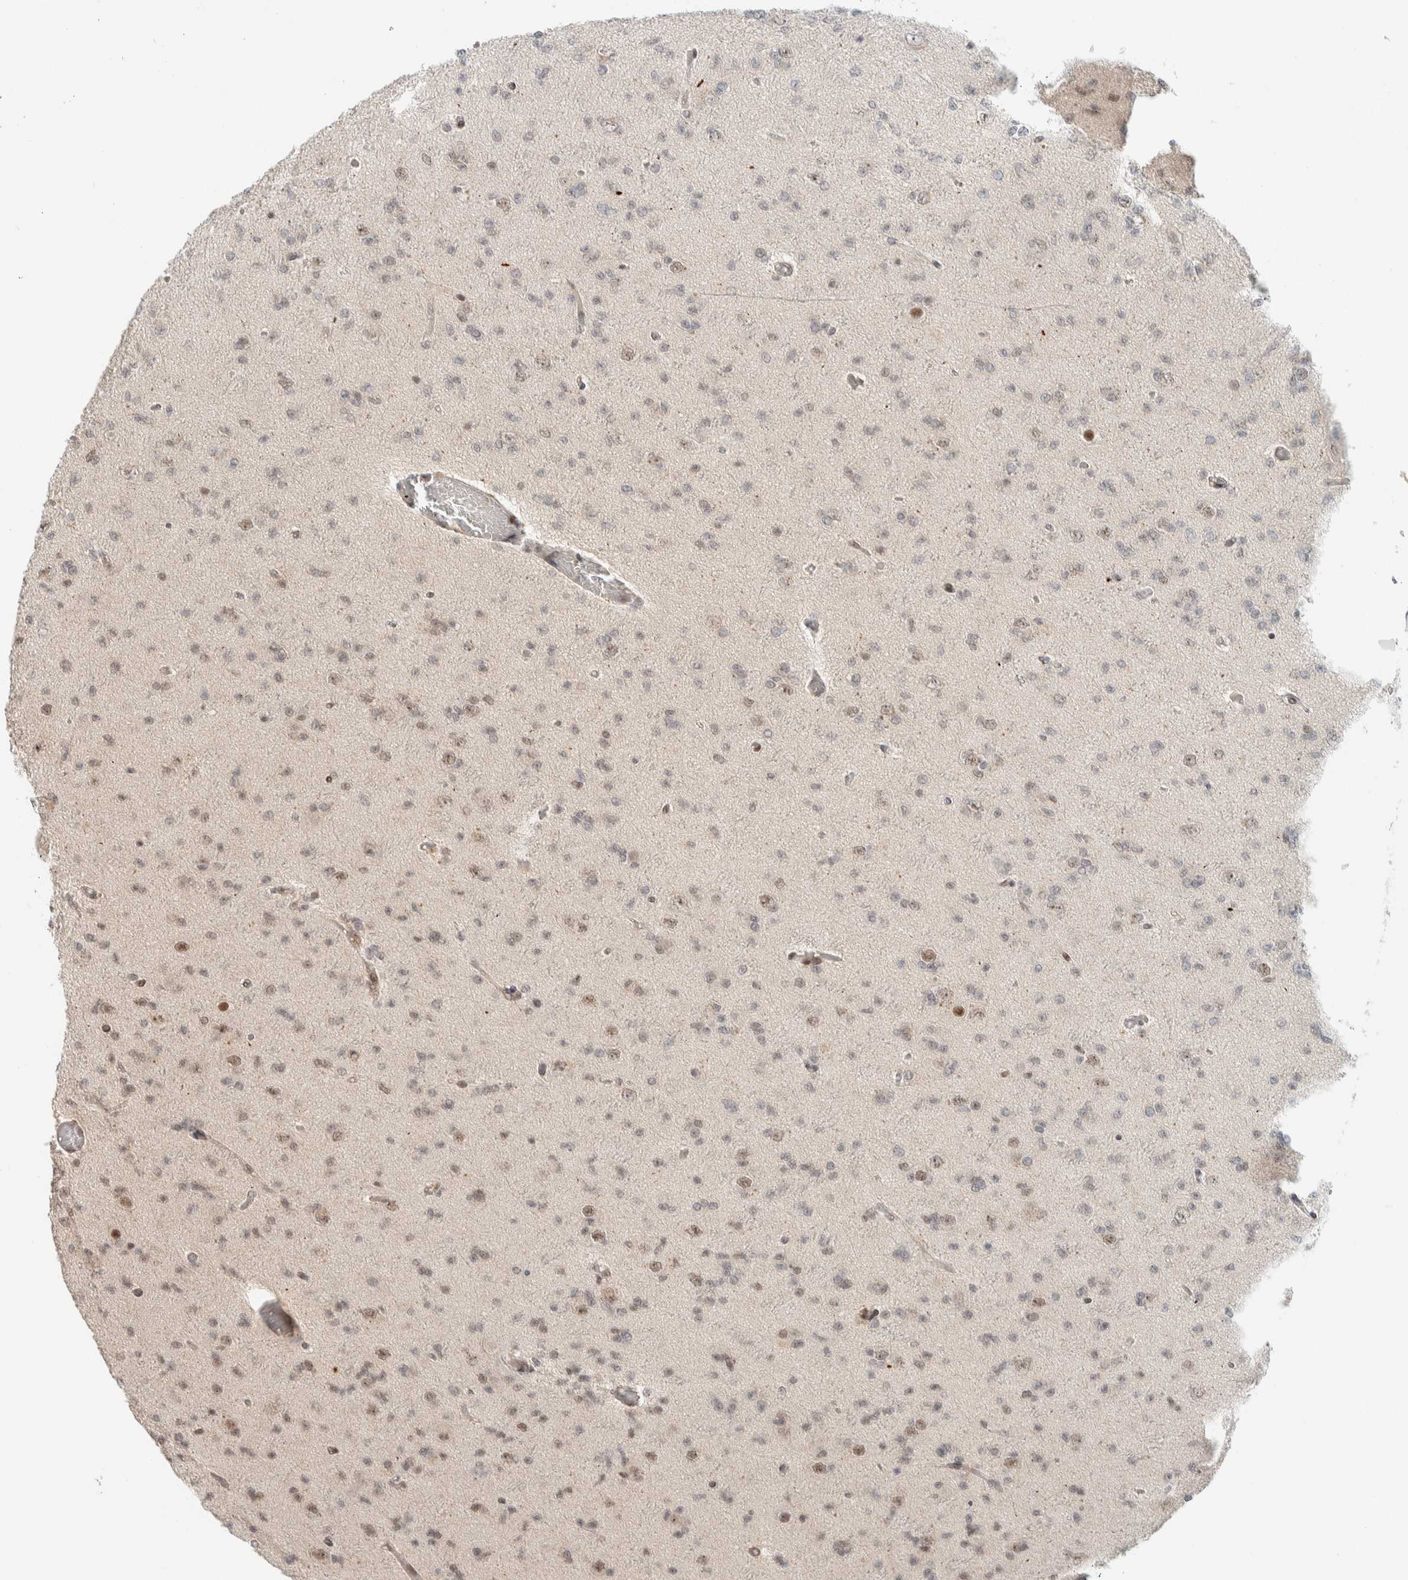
{"staining": {"intensity": "moderate", "quantity": "25%-75%", "location": "nuclear"}, "tissue": "glioma", "cell_type": "Tumor cells", "image_type": "cancer", "snomed": [{"axis": "morphology", "description": "Glioma, malignant, Low grade"}, {"axis": "topography", "description": "Brain"}], "caption": "This is a micrograph of immunohistochemistry (IHC) staining of malignant glioma (low-grade), which shows moderate staining in the nuclear of tumor cells.", "gene": "ZBTB2", "patient": {"sex": "female", "age": 22}}